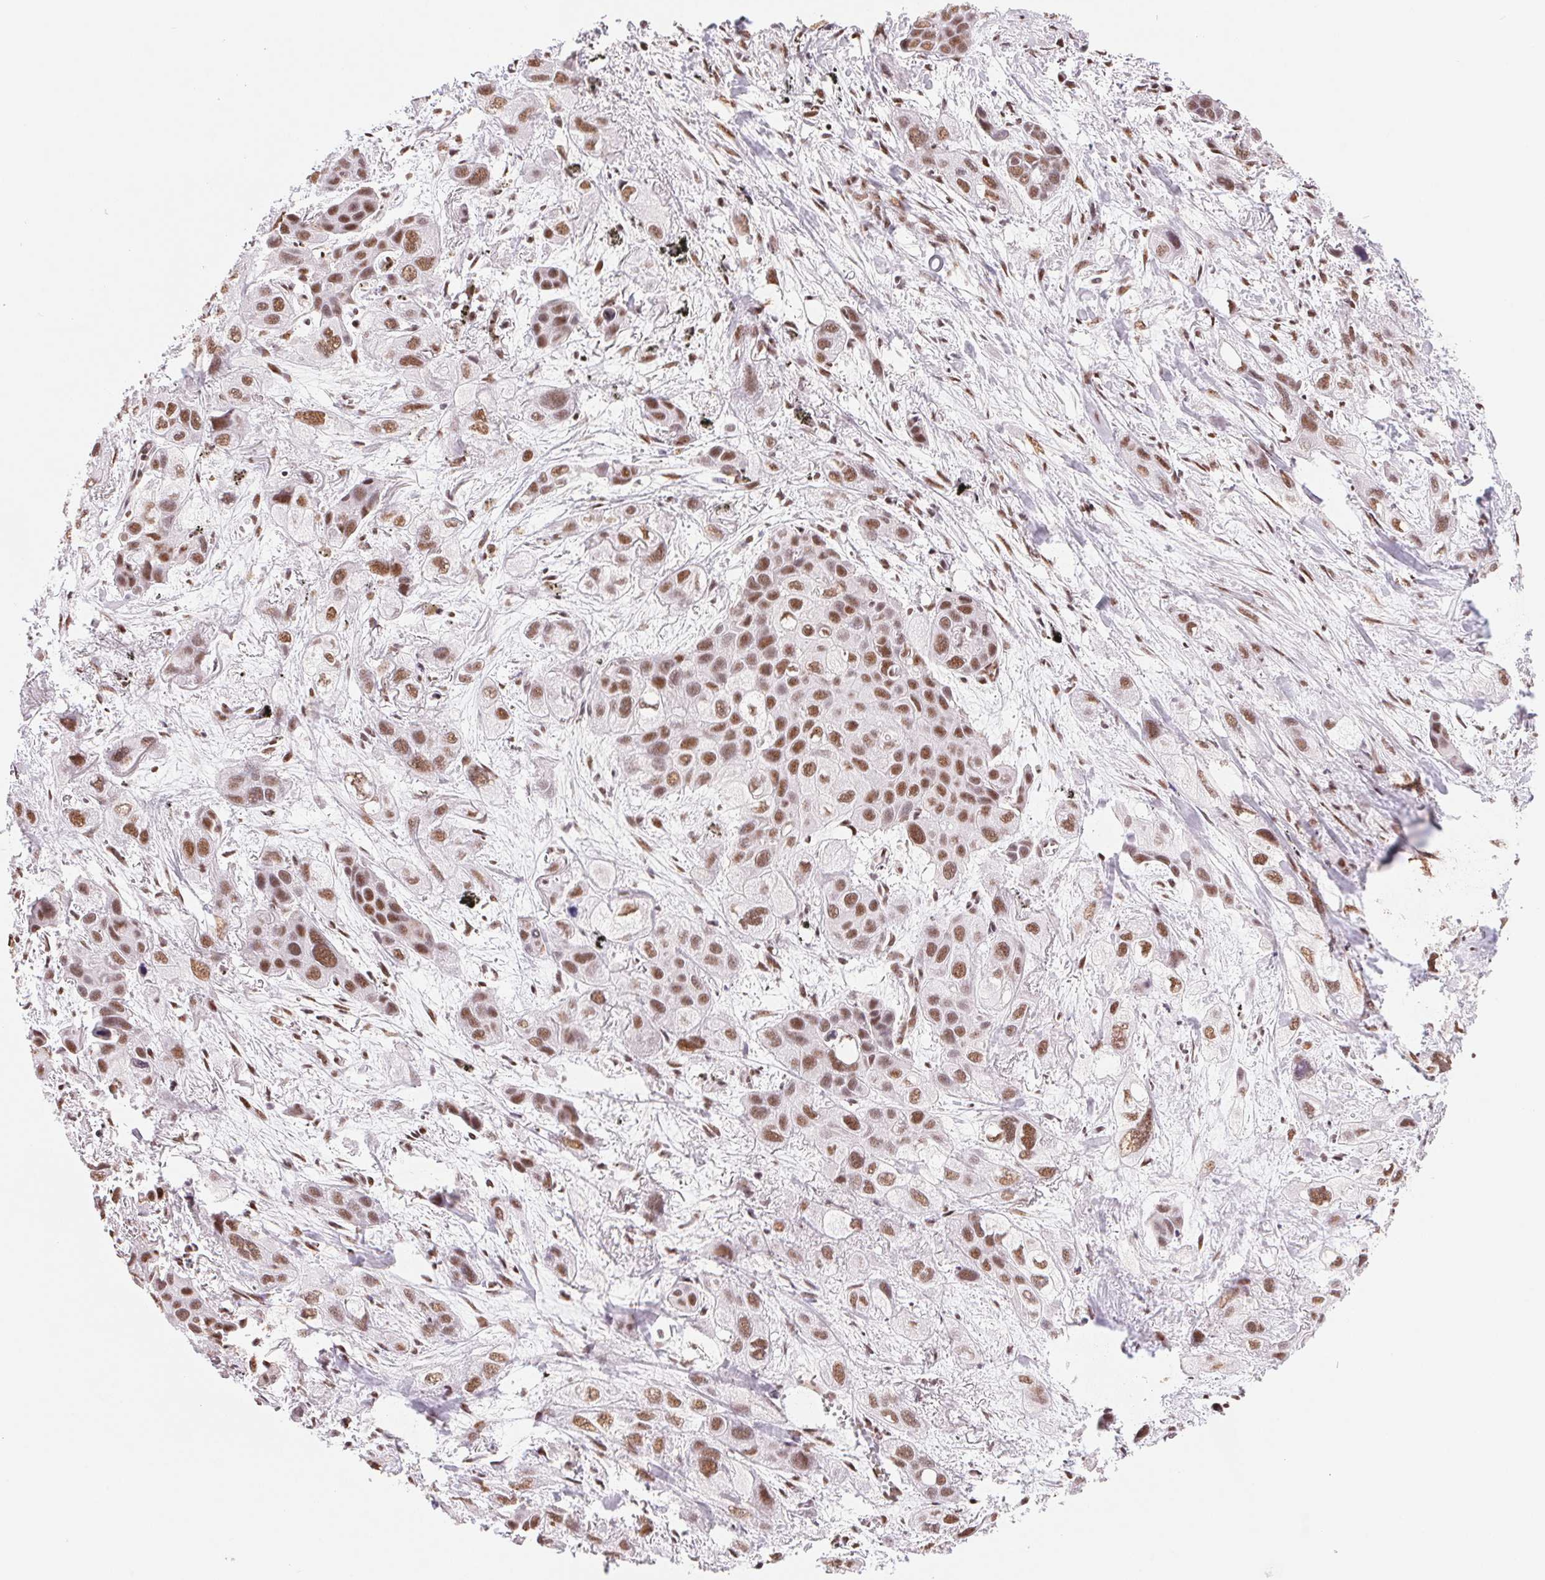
{"staining": {"intensity": "moderate", "quantity": ">75%", "location": "nuclear"}, "tissue": "lung cancer", "cell_type": "Tumor cells", "image_type": "cancer", "snomed": [{"axis": "morphology", "description": "Squamous cell carcinoma, NOS"}, {"axis": "morphology", "description": "Squamous cell carcinoma, metastatic, NOS"}, {"axis": "topography", "description": "Lung"}], "caption": "Immunohistochemical staining of lung cancer (metastatic squamous cell carcinoma) reveals medium levels of moderate nuclear protein positivity in about >75% of tumor cells. (DAB (3,3'-diaminobenzidine) = brown stain, brightfield microscopy at high magnification).", "gene": "SREK1", "patient": {"sex": "male", "age": 59}}